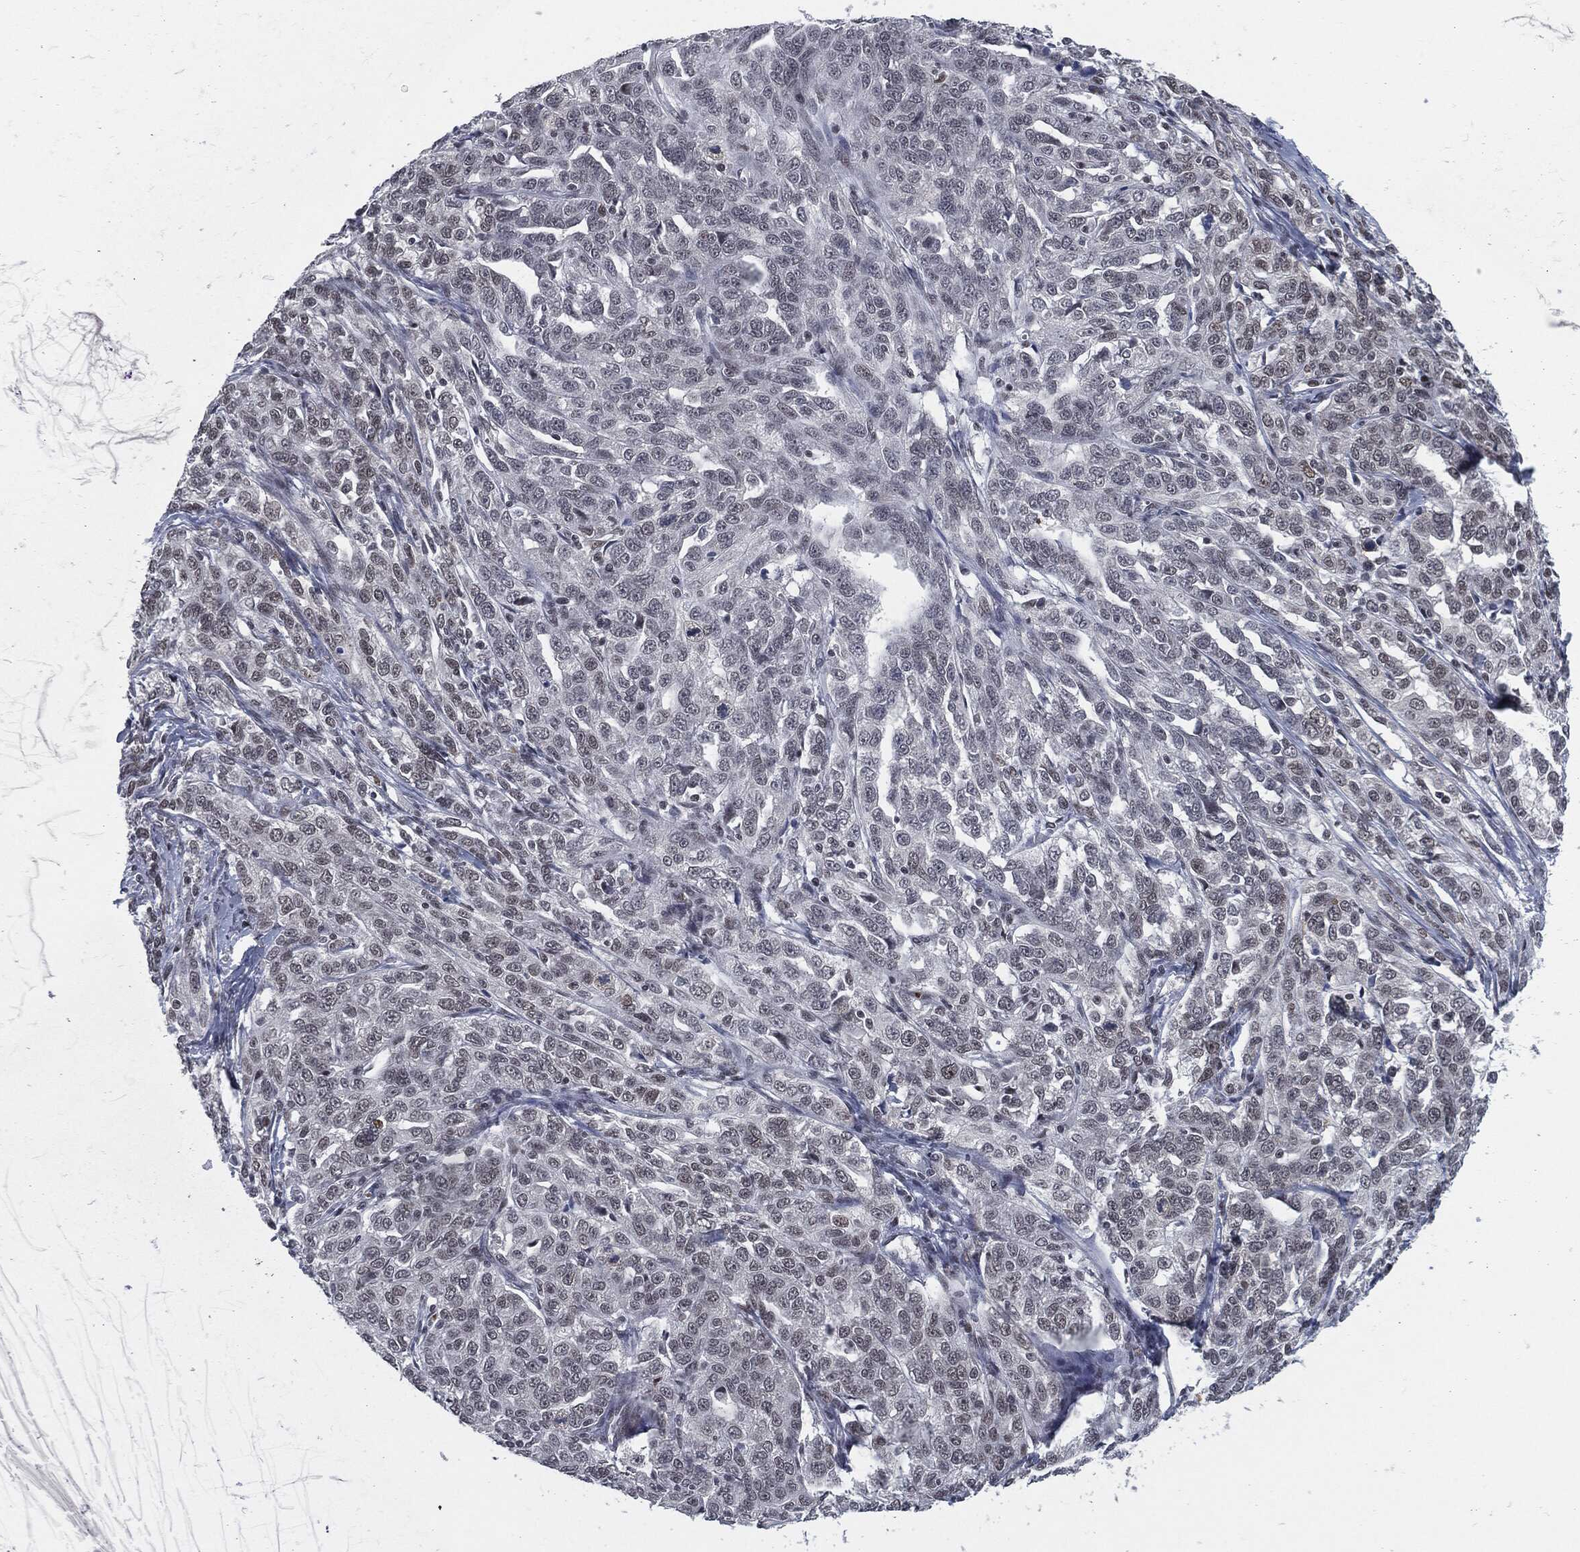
{"staining": {"intensity": "weak", "quantity": "25%-75%", "location": "nuclear"}, "tissue": "ovarian cancer", "cell_type": "Tumor cells", "image_type": "cancer", "snomed": [{"axis": "morphology", "description": "Cystadenocarcinoma, serous, NOS"}, {"axis": "topography", "description": "Ovary"}], "caption": "Immunohistochemical staining of ovarian cancer displays low levels of weak nuclear positivity in about 25%-75% of tumor cells.", "gene": "ANXA1", "patient": {"sex": "female", "age": 71}}